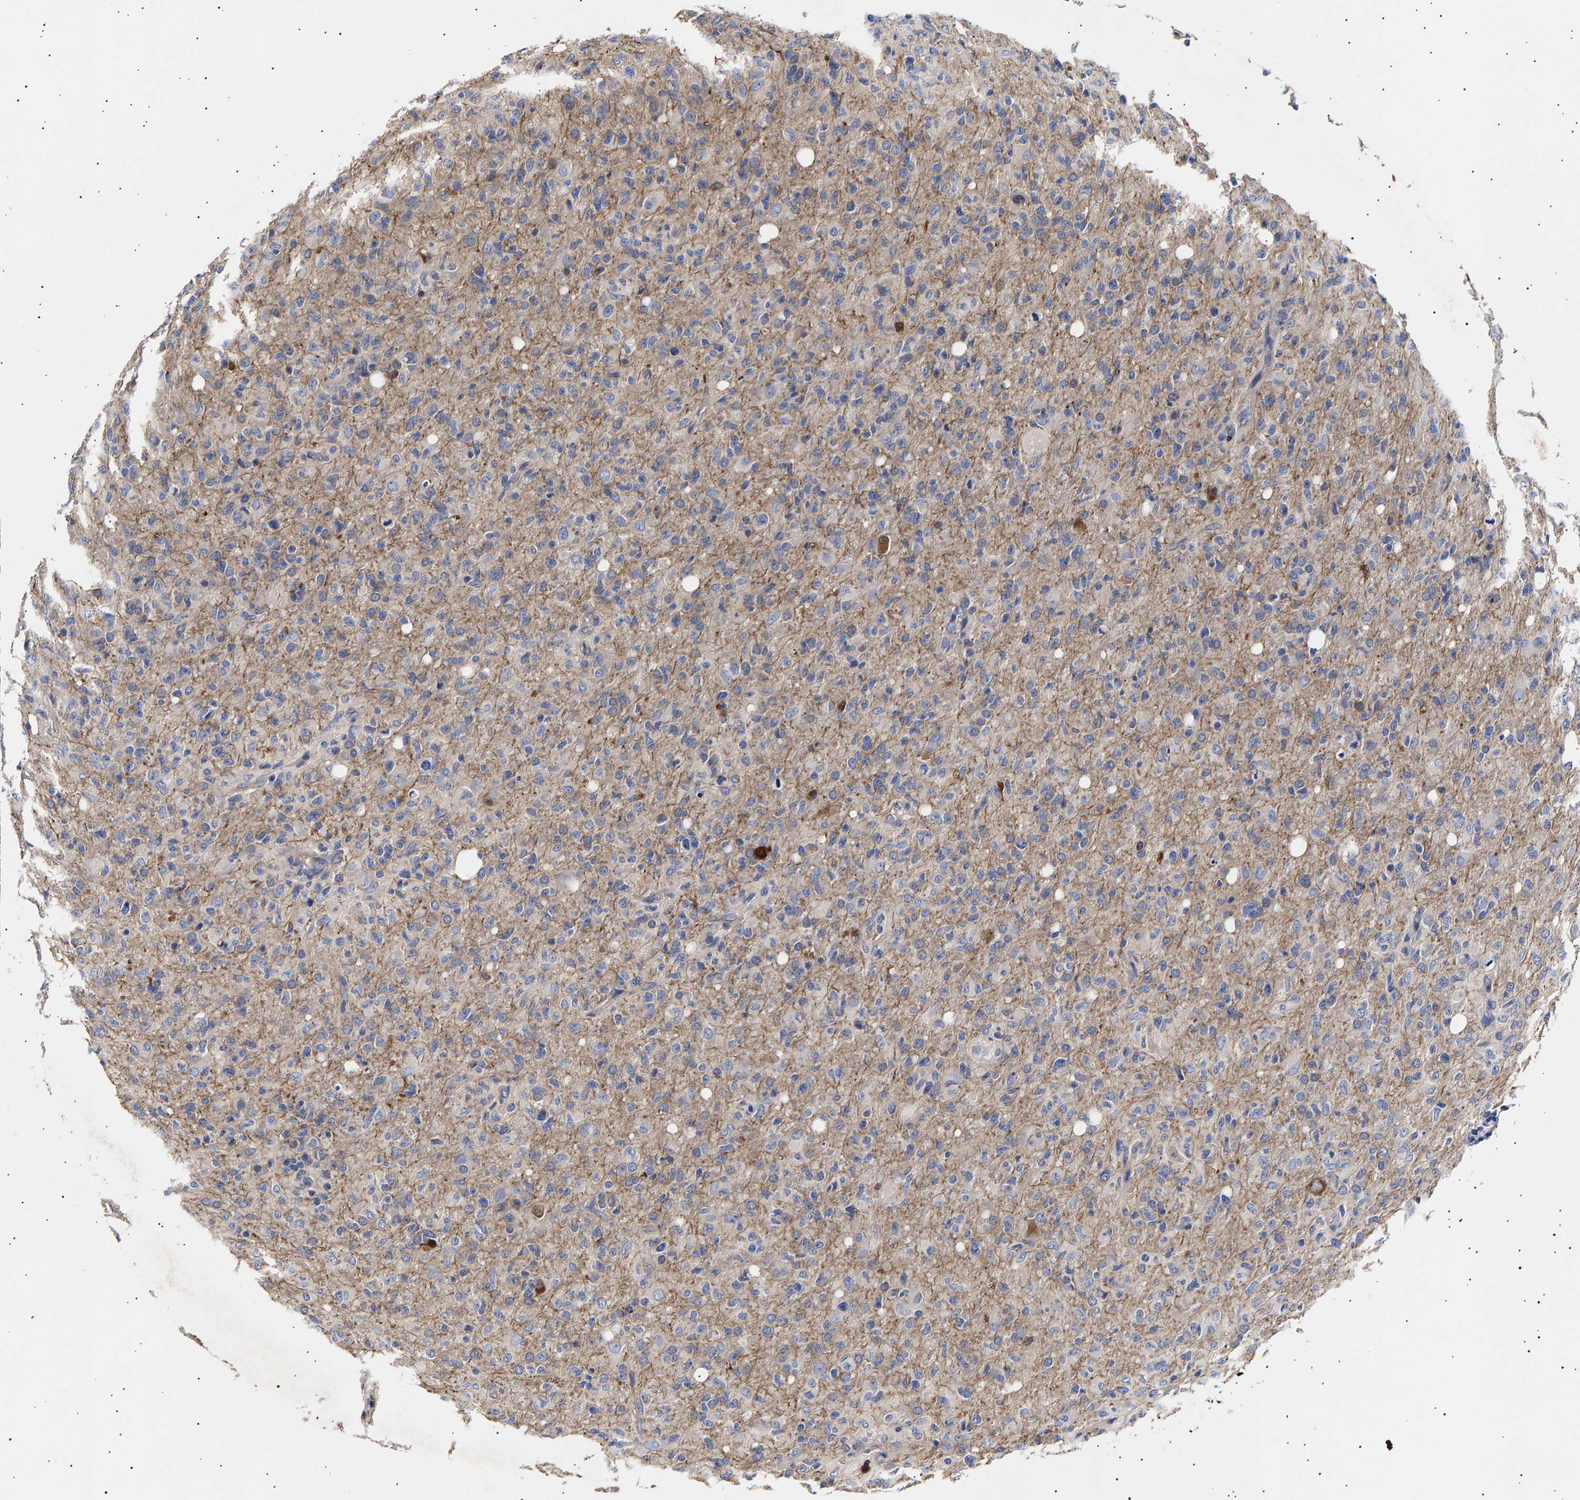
{"staining": {"intensity": "negative", "quantity": "none", "location": "none"}, "tissue": "glioma", "cell_type": "Tumor cells", "image_type": "cancer", "snomed": [{"axis": "morphology", "description": "Glioma, malignant, High grade"}, {"axis": "topography", "description": "Brain"}], "caption": "Glioma stained for a protein using immunohistochemistry (IHC) demonstrates no staining tumor cells.", "gene": "ANKRD40", "patient": {"sex": "female", "age": 57}}